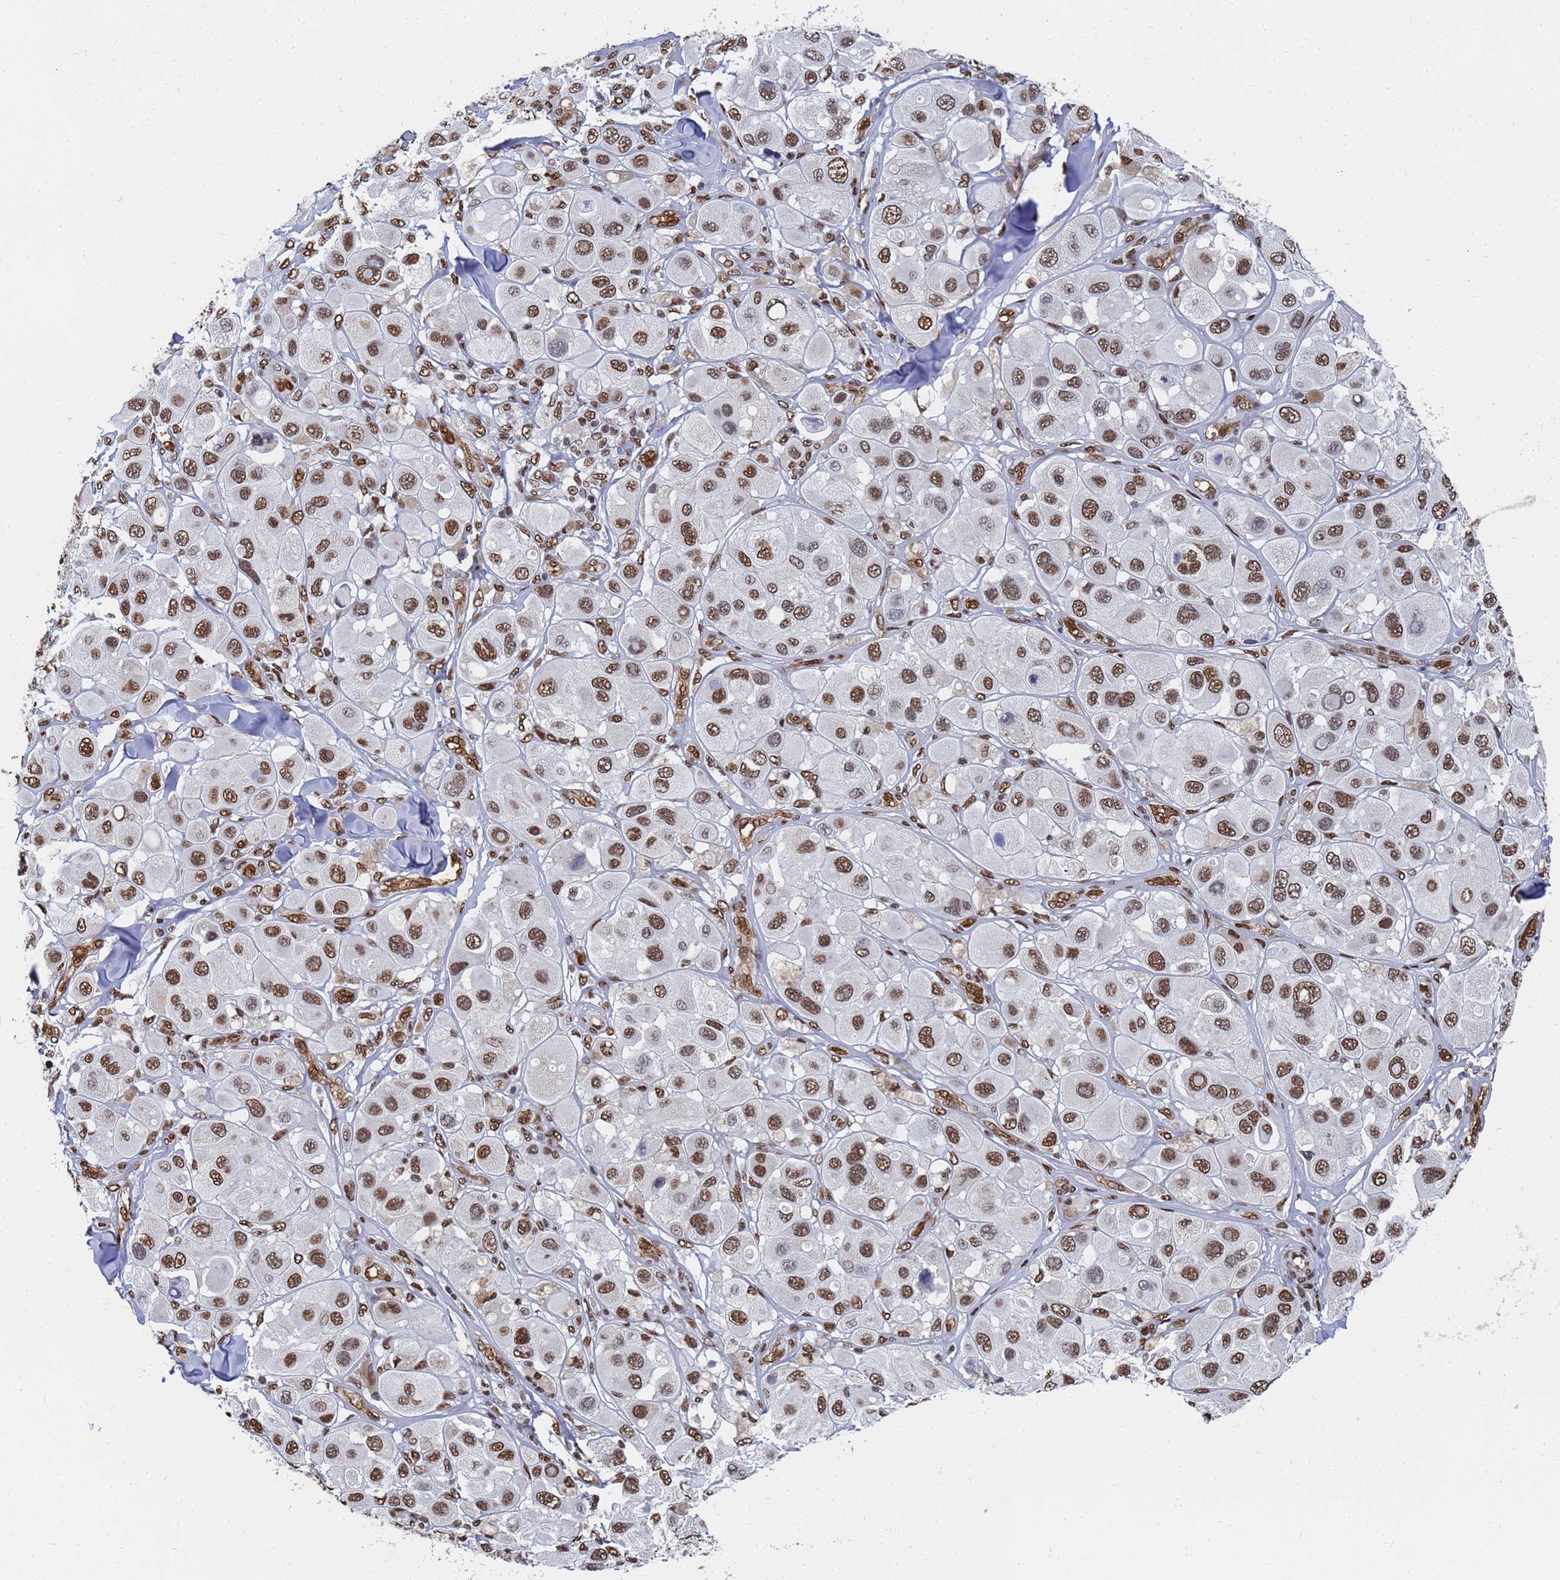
{"staining": {"intensity": "moderate", "quantity": ">75%", "location": "nuclear"}, "tissue": "melanoma", "cell_type": "Tumor cells", "image_type": "cancer", "snomed": [{"axis": "morphology", "description": "Malignant melanoma, Metastatic site"}, {"axis": "topography", "description": "Skin"}], "caption": "This image demonstrates immunohistochemistry staining of malignant melanoma (metastatic site), with medium moderate nuclear positivity in about >75% of tumor cells.", "gene": "RAVER2", "patient": {"sex": "male", "age": 41}}